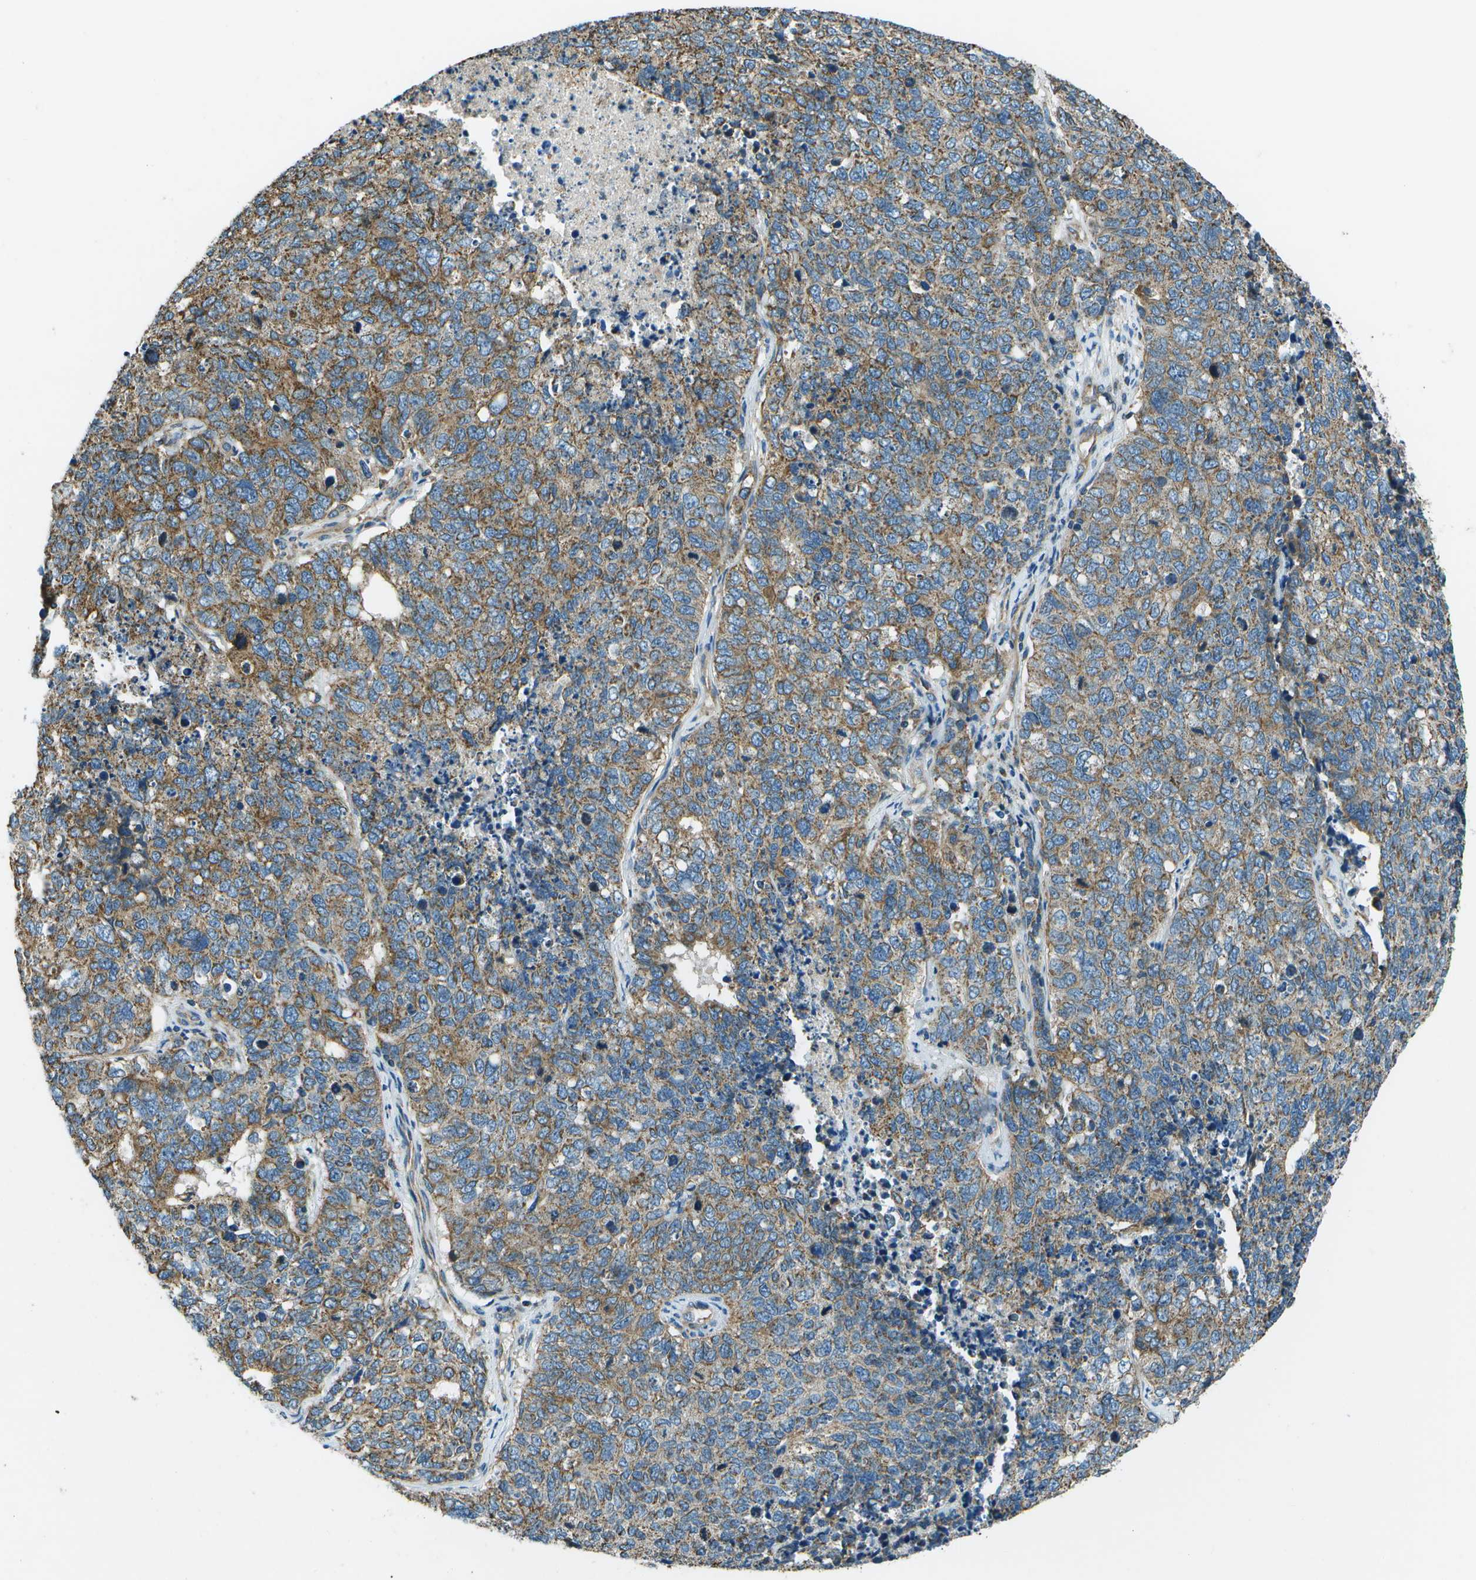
{"staining": {"intensity": "moderate", "quantity": ">75%", "location": "cytoplasmic/membranous"}, "tissue": "cervical cancer", "cell_type": "Tumor cells", "image_type": "cancer", "snomed": [{"axis": "morphology", "description": "Squamous cell carcinoma, NOS"}, {"axis": "topography", "description": "Cervix"}], "caption": "This photomicrograph displays cervical cancer stained with immunohistochemistry (IHC) to label a protein in brown. The cytoplasmic/membranous of tumor cells show moderate positivity for the protein. Nuclei are counter-stained blue.", "gene": "TMEM51", "patient": {"sex": "female", "age": 63}}